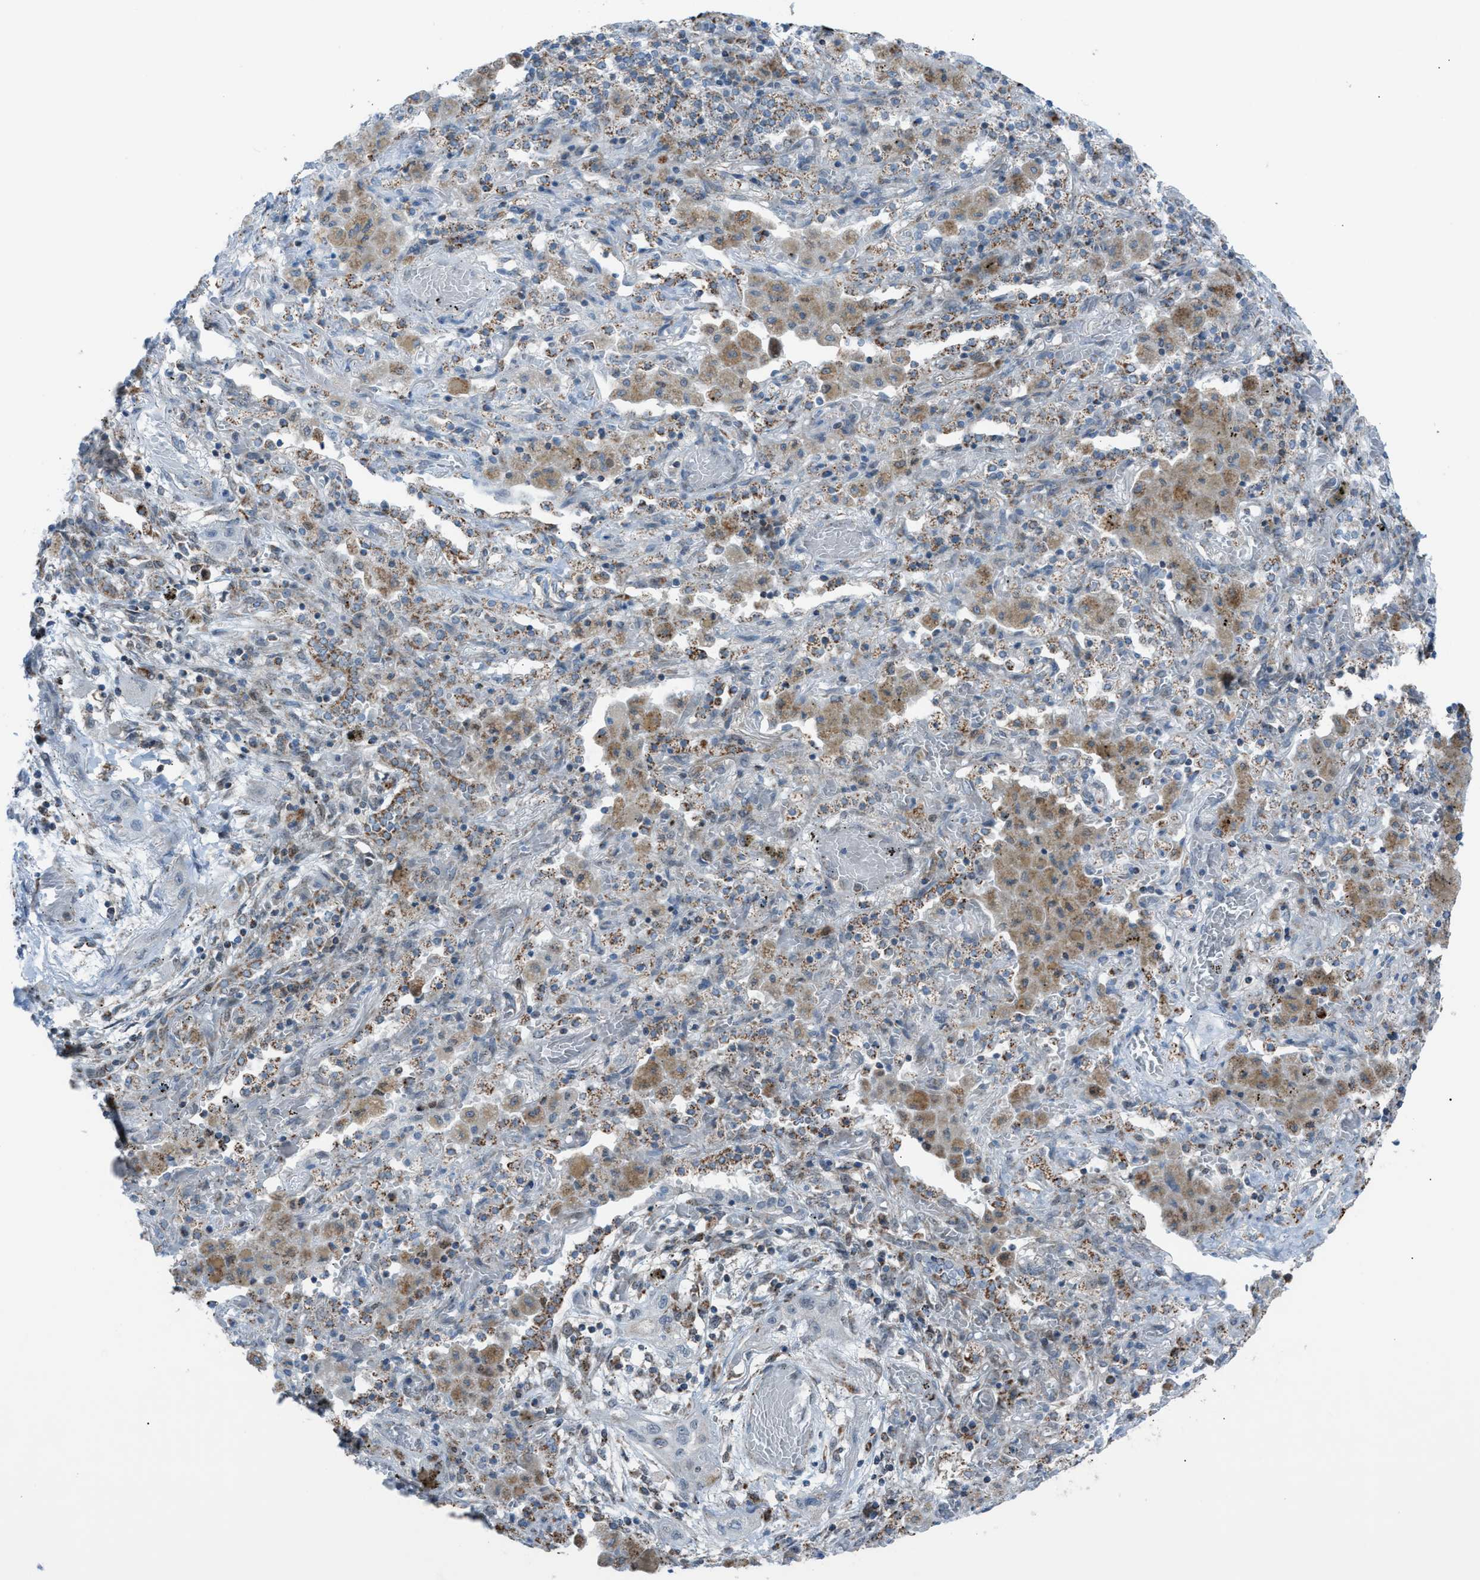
{"staining": {"intensity": "negative", "quantity": "none", "location": "none"}, "tissue": "lung cancer", "cell_type": "Tumor cells", "image_type": "cancer", "snomed": [{"axis": "morphology", "description": "Squamous cell carcinoma, NOS"}, {"axis": "topography", "description": "Lung"}], "caption": "Immunohistochemistry (IHC) photomicrograph of neoplastic tissue: human lung cancer (squamous cell carcinoma) stained with DAB reveals no significant protein positivity in tumor cells. (Brightfield microscopy of DAB immunohistochemistry at high magnification).", "gene": "SRM", "patient": {"sex": "female", "age": 47}}